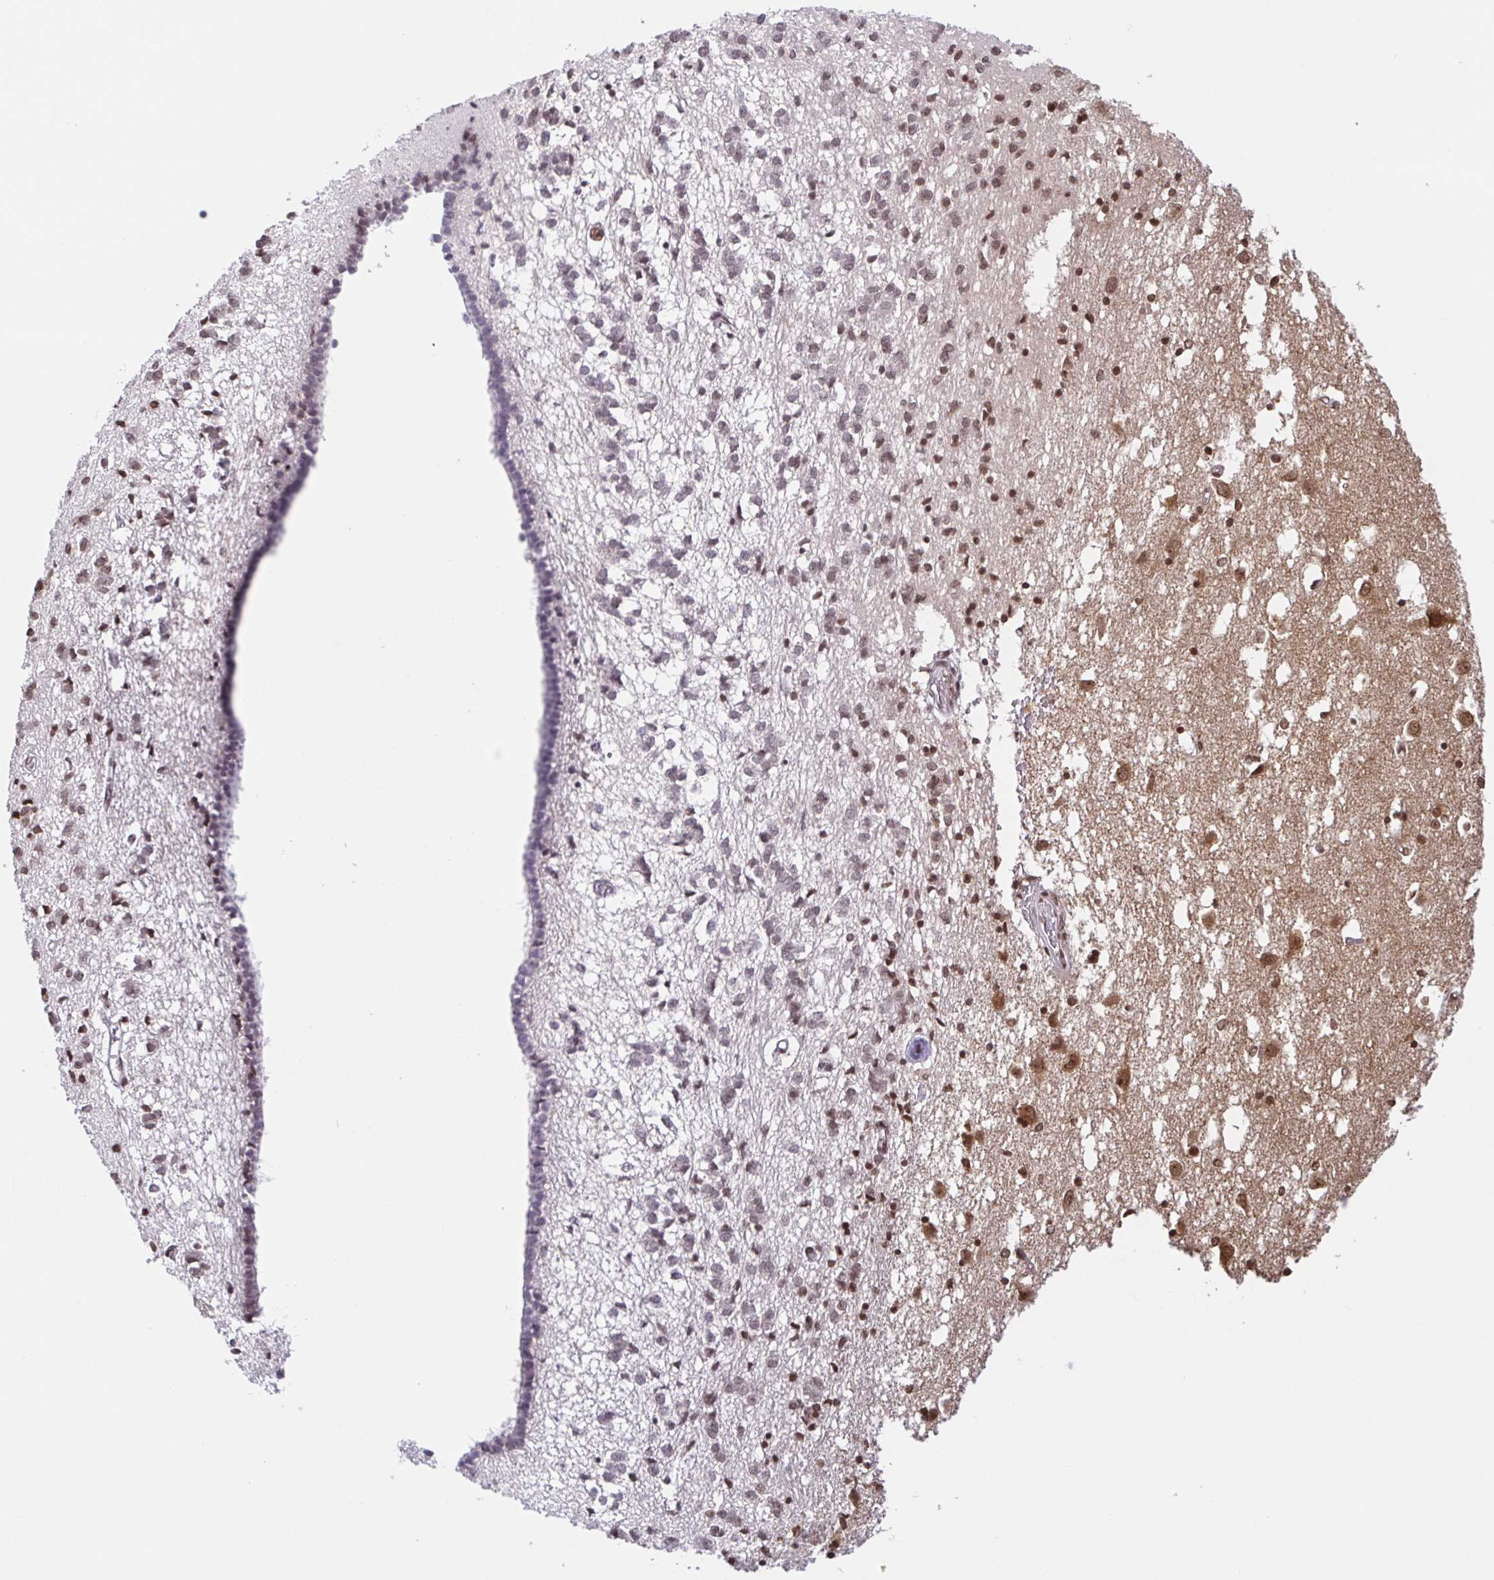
{"staining": {"intensity": "moderate", "quantity": ">75%", "location": "cytoplasmic/membranous,nuclear"}, "tissue": "caudate", "cell_type": "Glial cells", "image_type": "normal", "snomed": [{"axis": "morphology", "description": "Normal tissue, NOS"}, {"axis": "topography", "description": "Lateral ventricle wall"}], "caption": "Moderate cytoplasmic/membranous,nuclear positivity is appreciated in approximately >75% of glial cells in unremarkable caudate.", "gene": "ARPP21", "patient": {"sex": "male", "age": 70}}